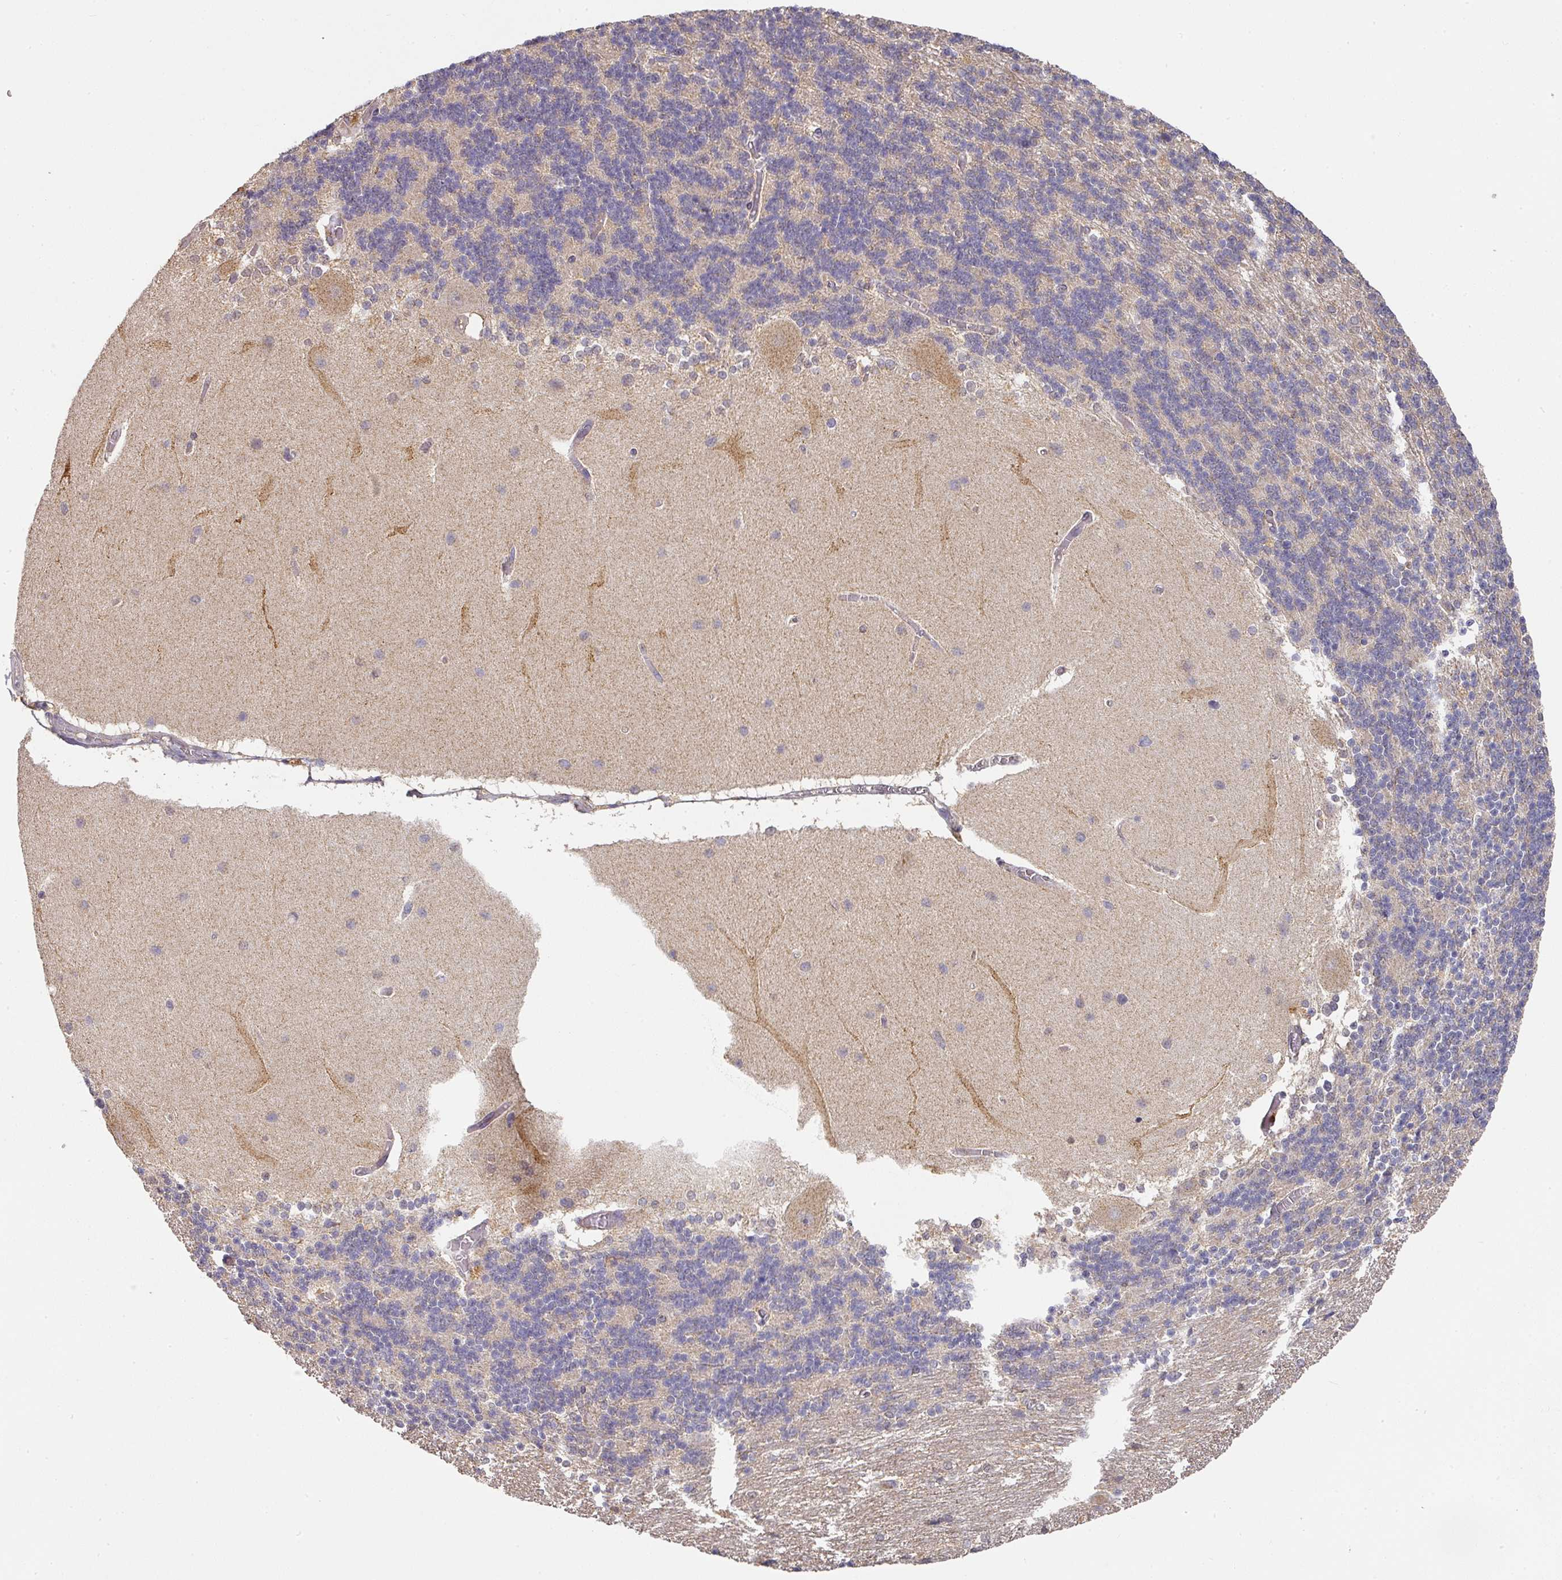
{"staining": {"intensity": "weak", "quantity": "25%-75%", "location": "cytoplasmic/membranous"}, "tissue": "cerebellum", "cell_type": "Cells in granular layer", "image_type": "normal", "snomed": [{"axis": "morphology", "description": "Normal tissue, NOS"}, {"axis": "topography", "description": "Cerebellum"}], "caption": "Approximately 25%-75% of cells in granular layer in unremarkable human cerebellum exhibit weak cytoplasmic/membranous protein expression as visualized by brown immunohistochemical staining.", "gene": "EXTL3", "patient": {"sex": "female", "age": 54}}